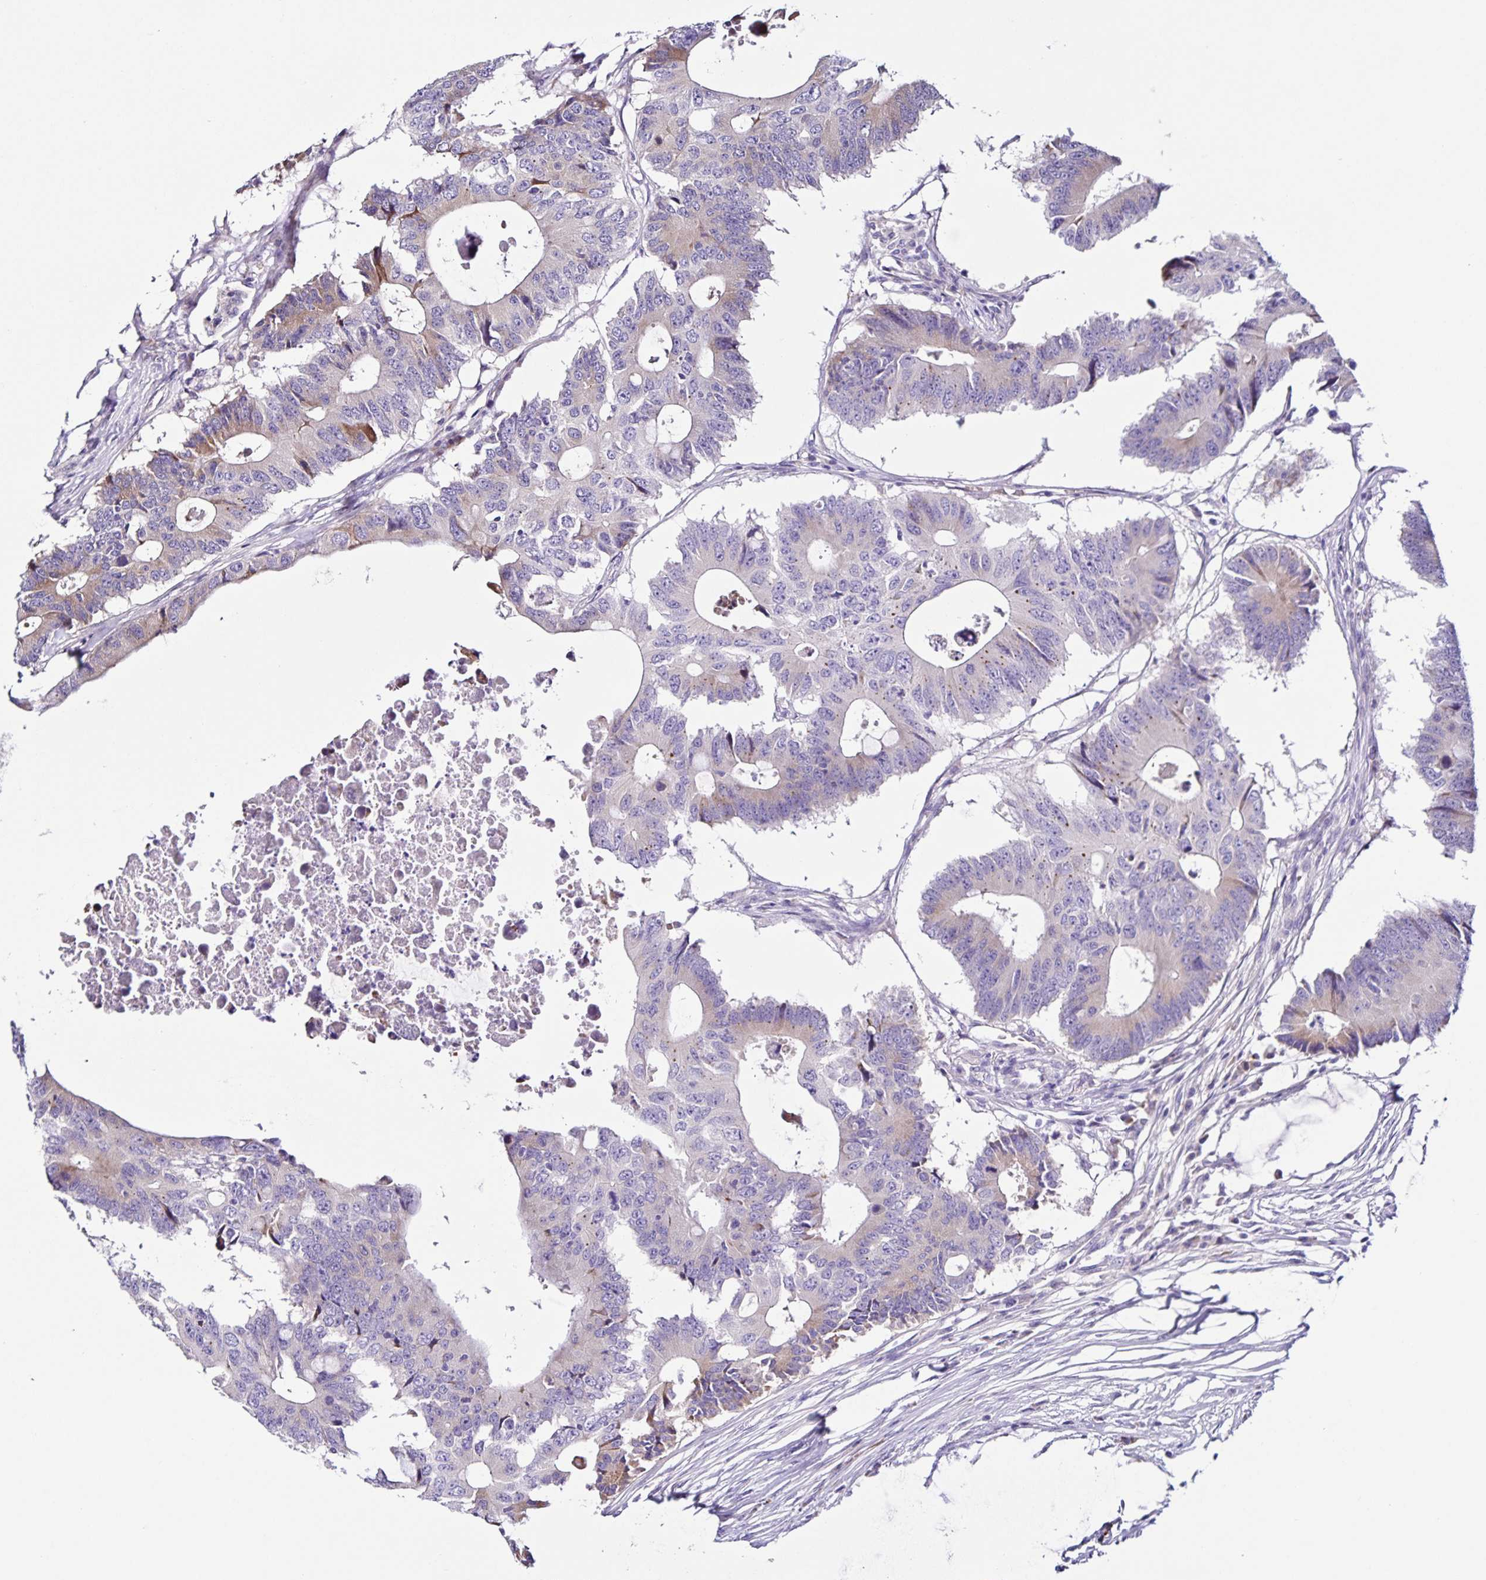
{"staining": {"intensity": "weak", "quantity": "<25%", "location": "cytoplasmic/membranous"}, "tissue": "colorectal cancer", "cell_type": "Tumor cells", "image_type": "cancer", "snomed": [{"axis": "morphology", "description": "Adenocarcinoma, NOS"}, {"axis": "topography", "description": "Colon"}], "caption": "This is an immunohistochemistry photomicrograph of human colorectal cancer (adenocarcinoma). There is no staining in tumor cells.", "gene": "RNFT2", "patient": {"sex": "male", "age": 71}}